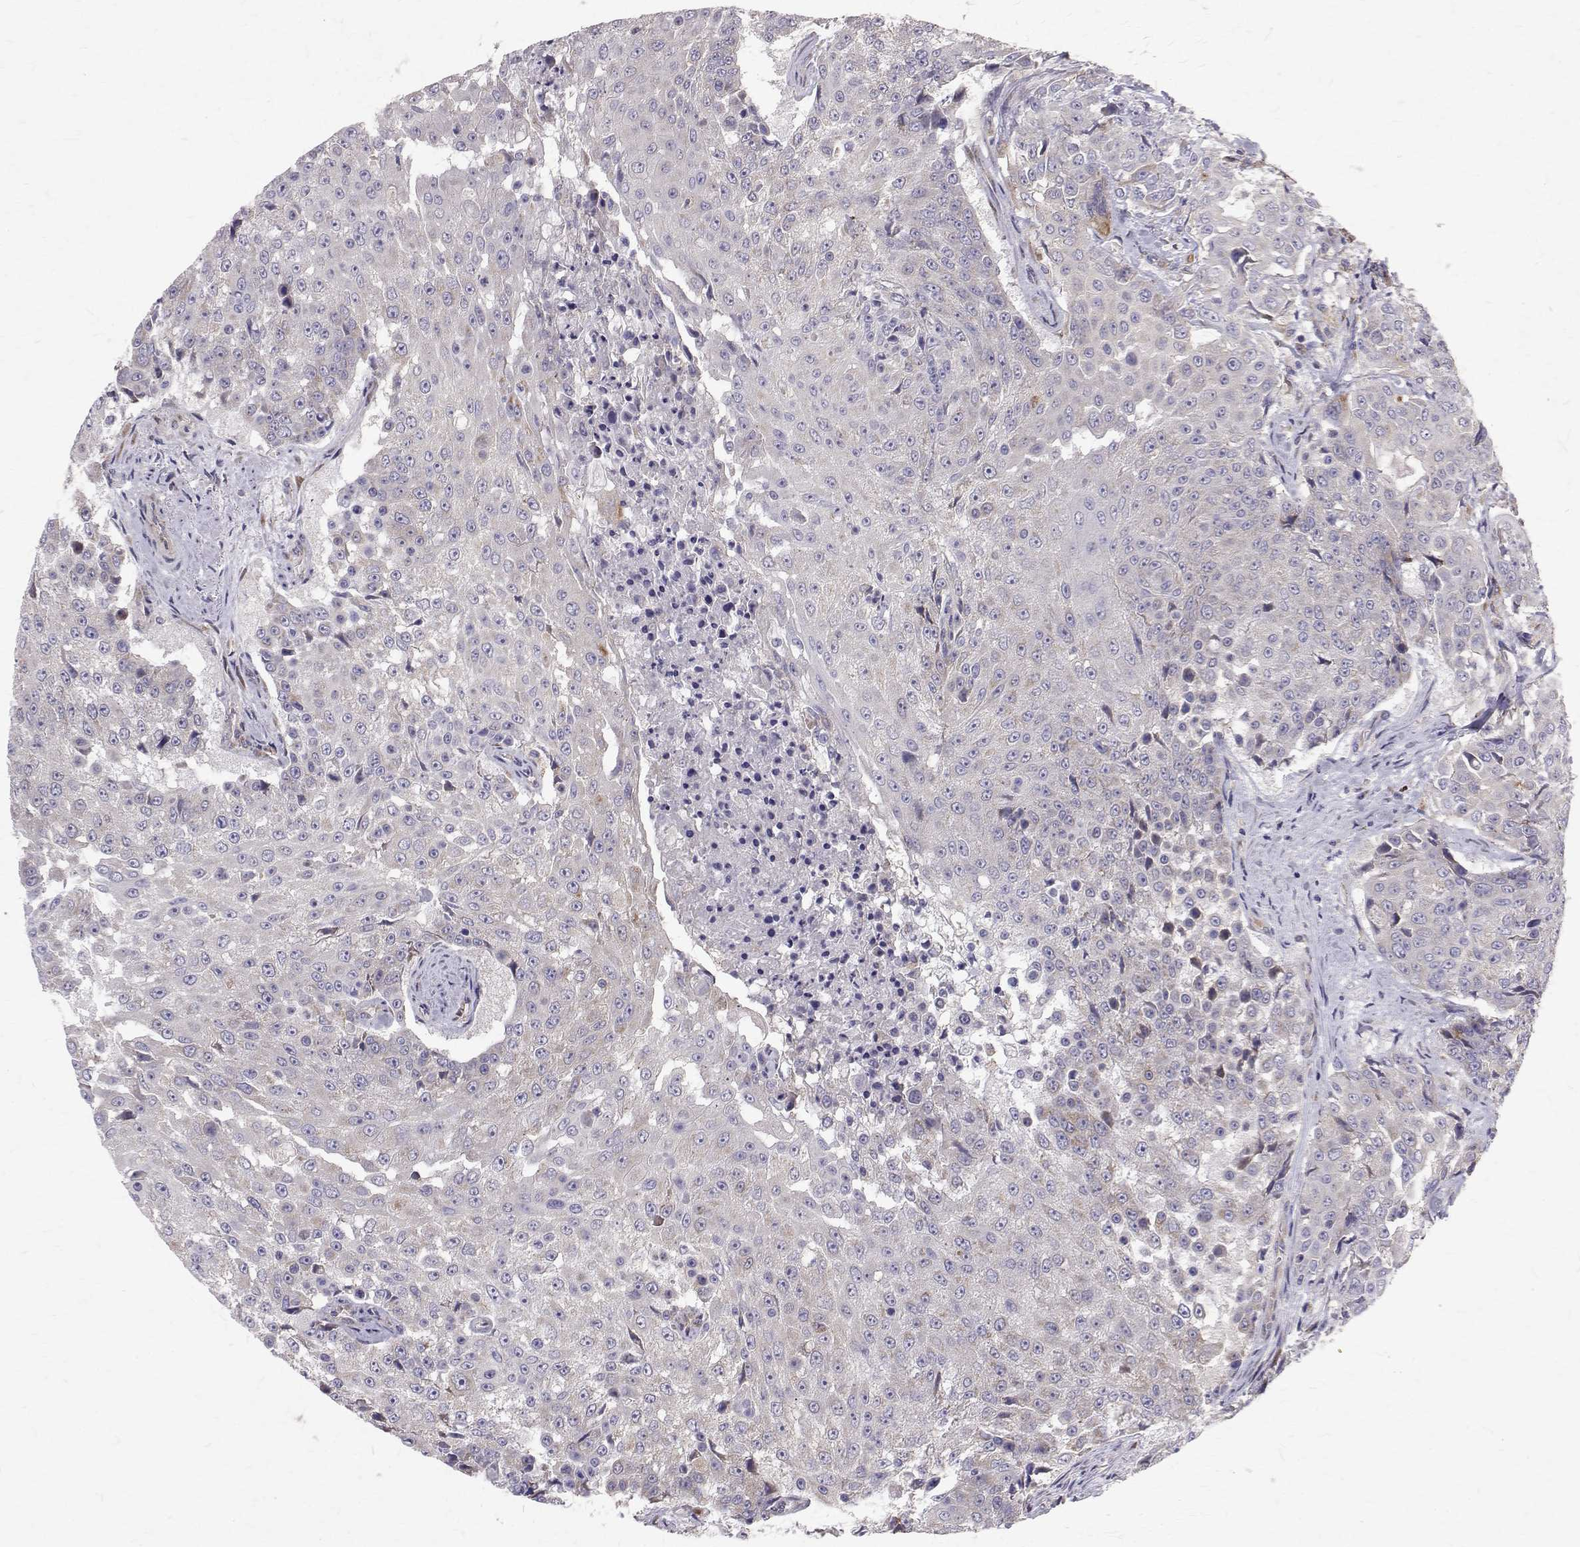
{"staining": {"intensity": "negative", "quantity": "none", "location": "none"}, "tissue": "urothelial cancer", "cell_type": "Tumor cells", "image_type": "cancer", "snomed": [{"axis": "morphology", "description": "Urothelial carcinoma, High grade"}, {"axis": "topography", "description": "Urinary bladder"}], "caption": "Tumor cells show no significant protein staining in high-grade urothelial carcinoma.", "gene": "ARFGAP1", "patient": {"sex": "female", "age": 63}}